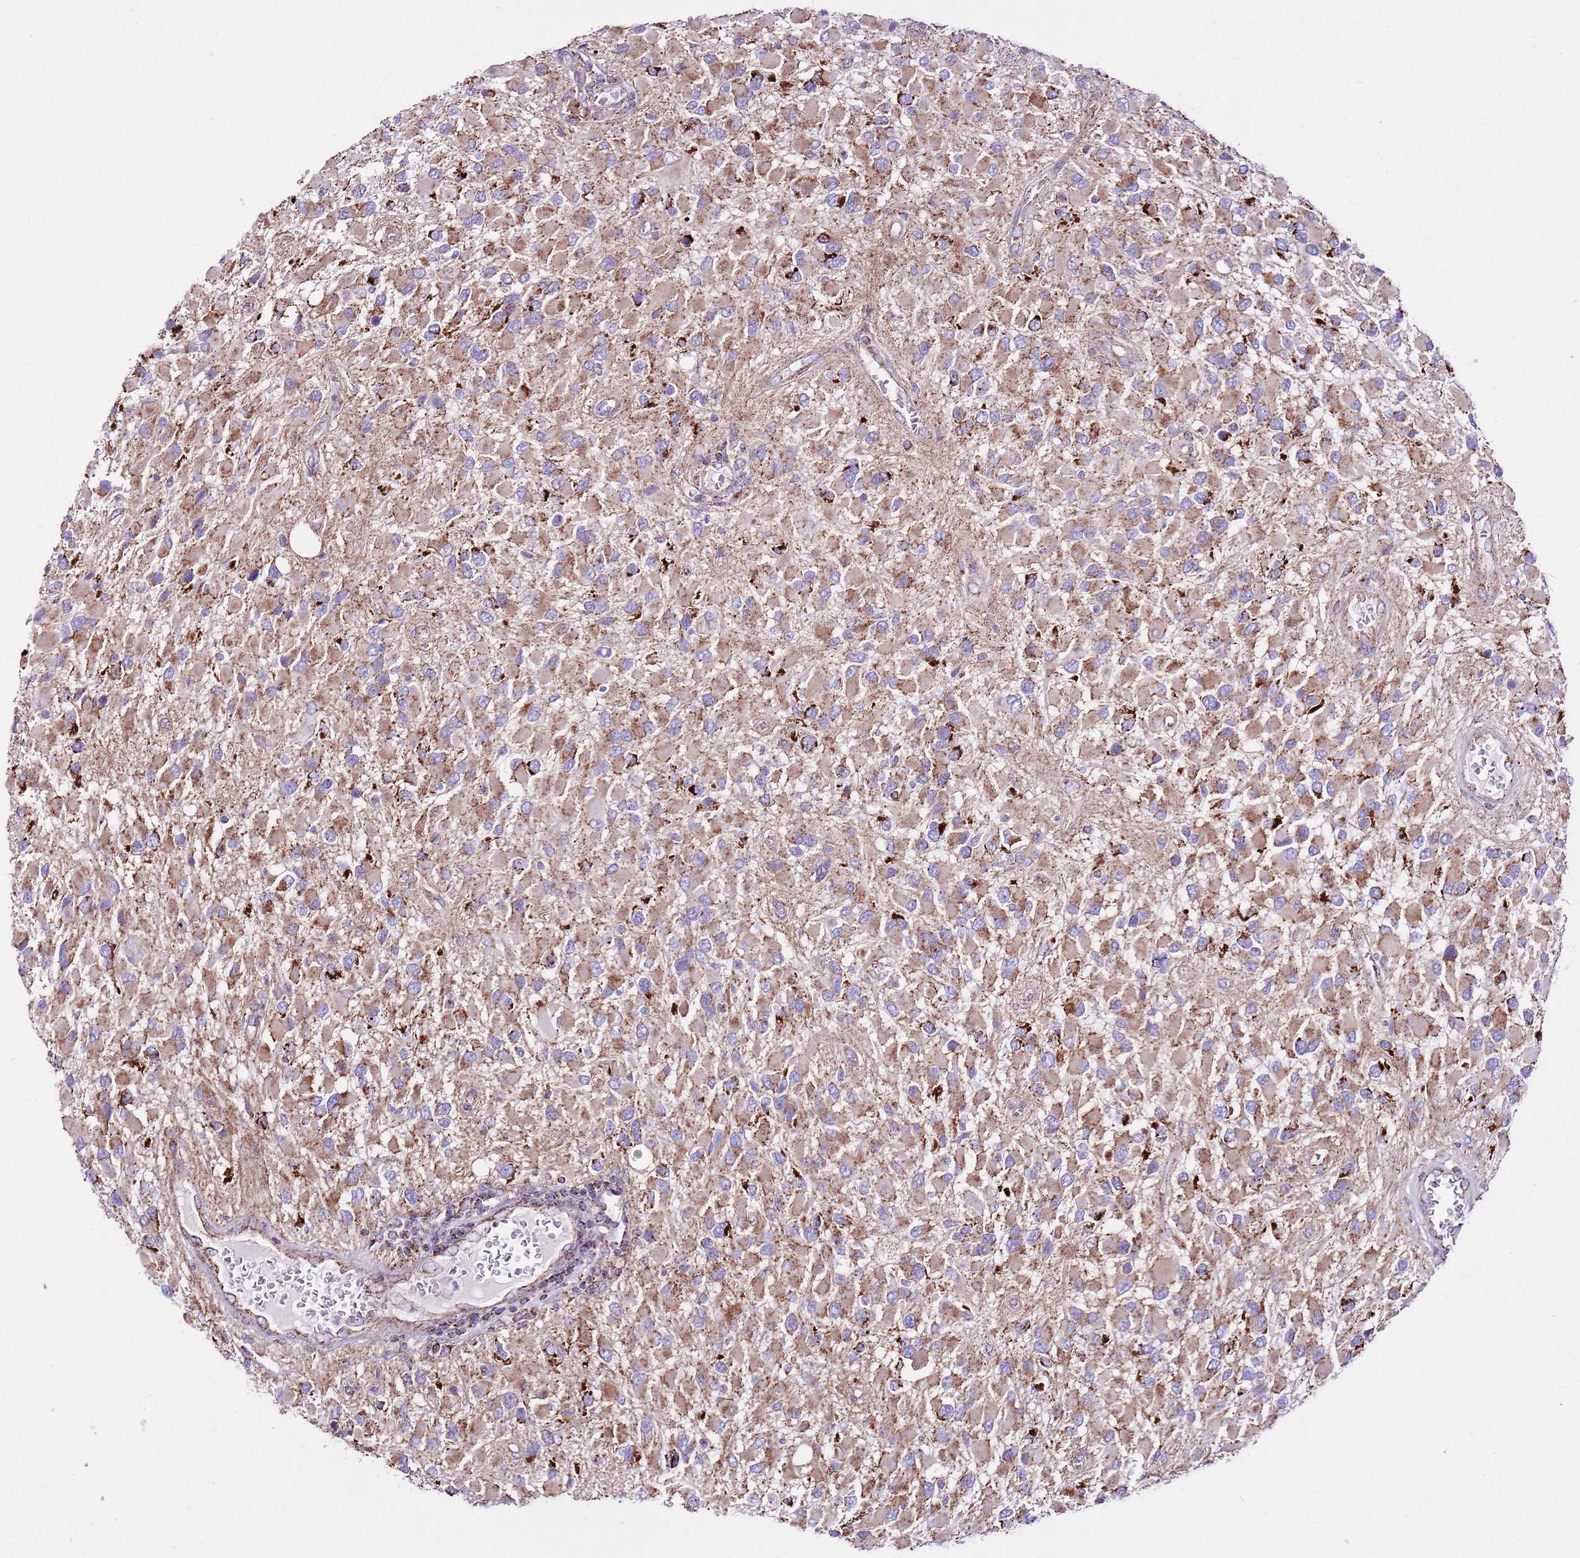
{"staining": {"intensity": "moderate", "quantity": ">75%", "location": "cytoplasmic/membranous"}, "tissue": "glioma", "cell_type": "Tumor cells", "image_type": "cancer", "snomed": [{"axis": "morphology", "description": "Glioma, malignant, High grade"}, {"axis": "topography", "description": "Brain"}], "caption": "About >75% of tumor cells in human malignant glioma (high-grade) show moderate cytoplasmic/membranous protein staining as visualized by brown immunohistochemical staining.", "gene": "HECTD4", "patient": {"sex": "male", "age": 53}}